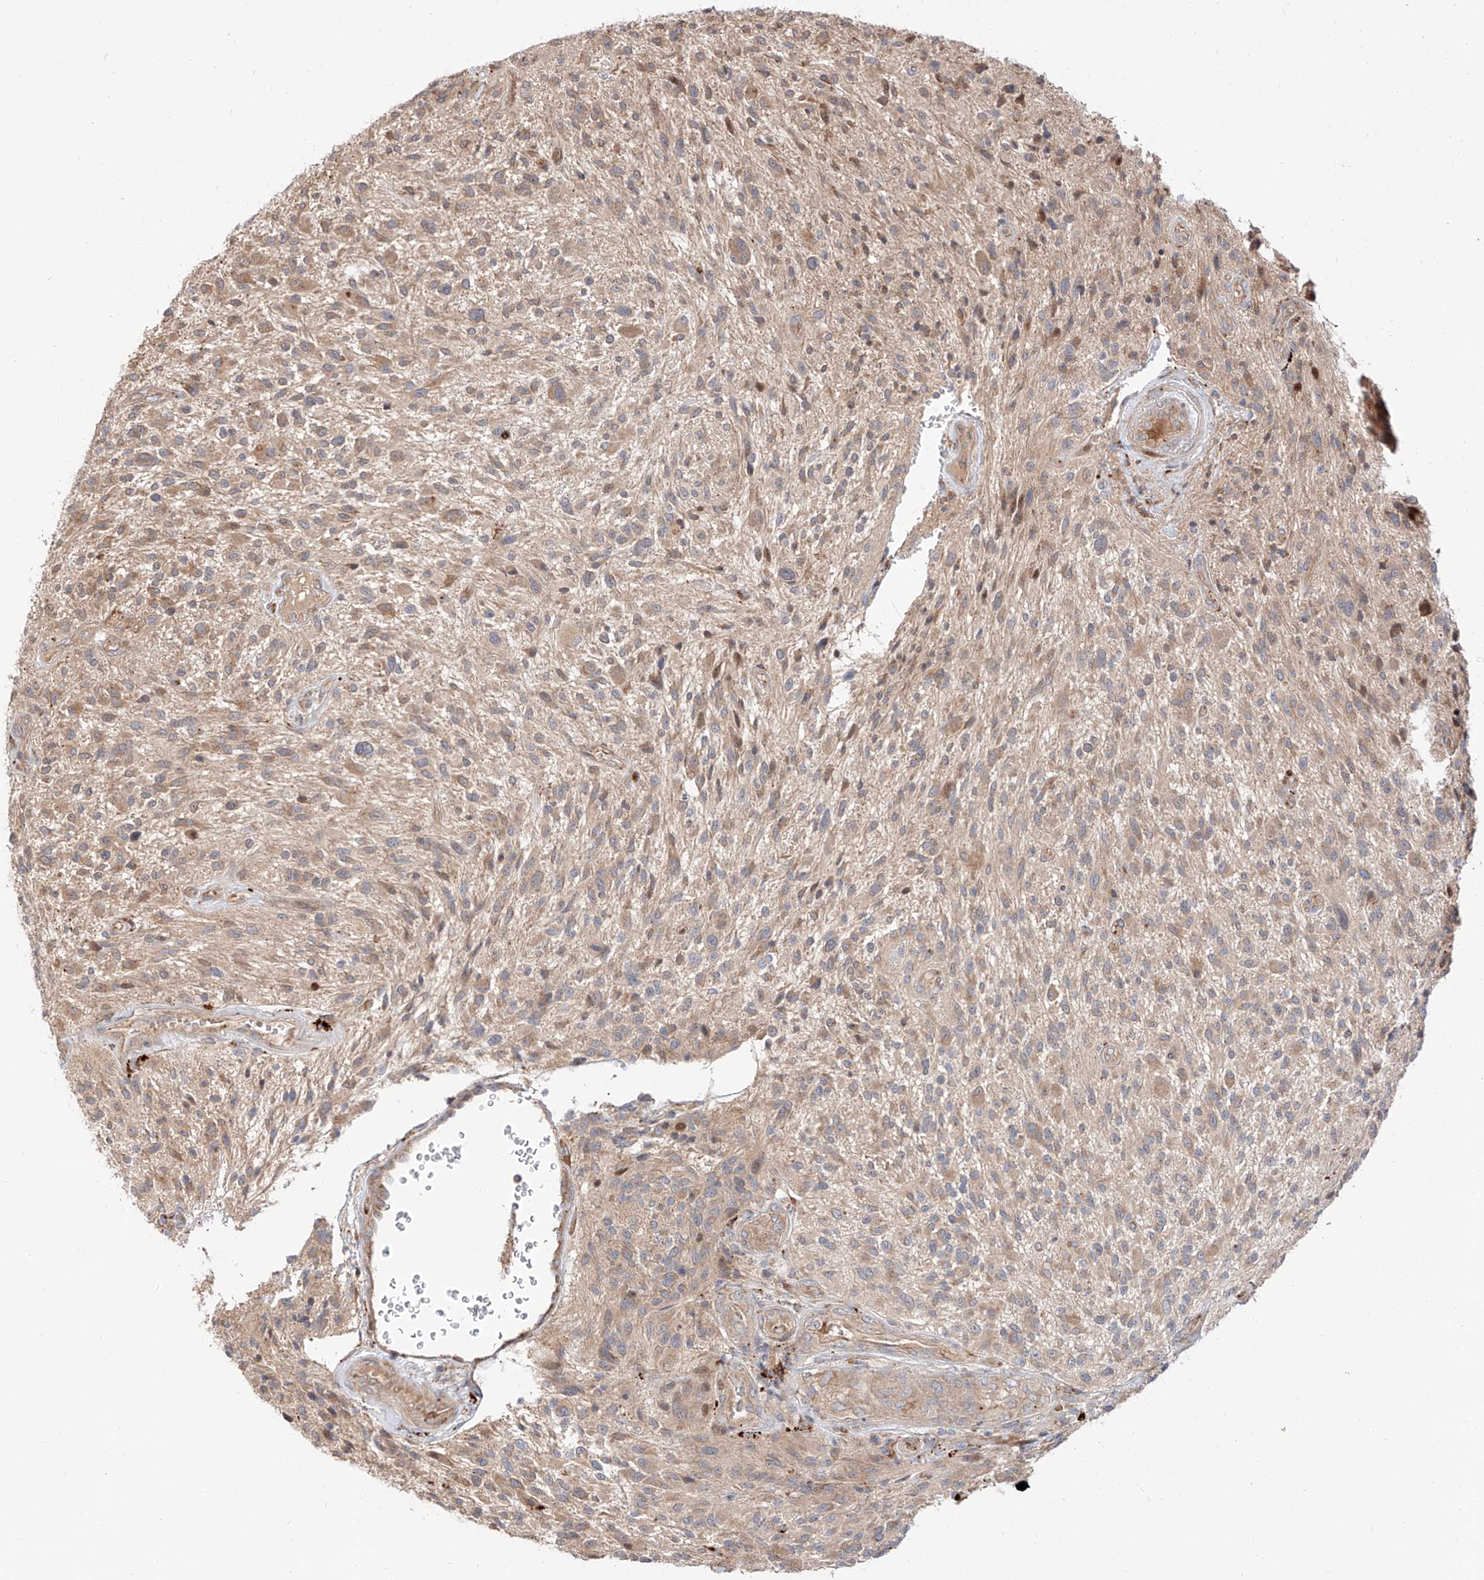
{"staining": {"intensity": "weak", "quantity": "25%-75%", "location": "cytoplasmic/membranous"}, "tissue": "glioma", "cell_type": "Tumor cells", "image_type": "cancer", "snomed": [{"axis": "morphology", "description": "Glioma, malignant, High grade"}, {"axis": "topography", "description": "Brain"}], "caption": "Weak cytoplasmic/membranous protein positivity is seen in approximately 25%-75% of tumor cells in high-grade glioma (malignant). Using DAB (brown) and hematoxylin (blue) stains, captured at high magnification using brightfield microscopy.", "gene": "DIRAS3", "patient": {"sex": "male", "age": 47}}